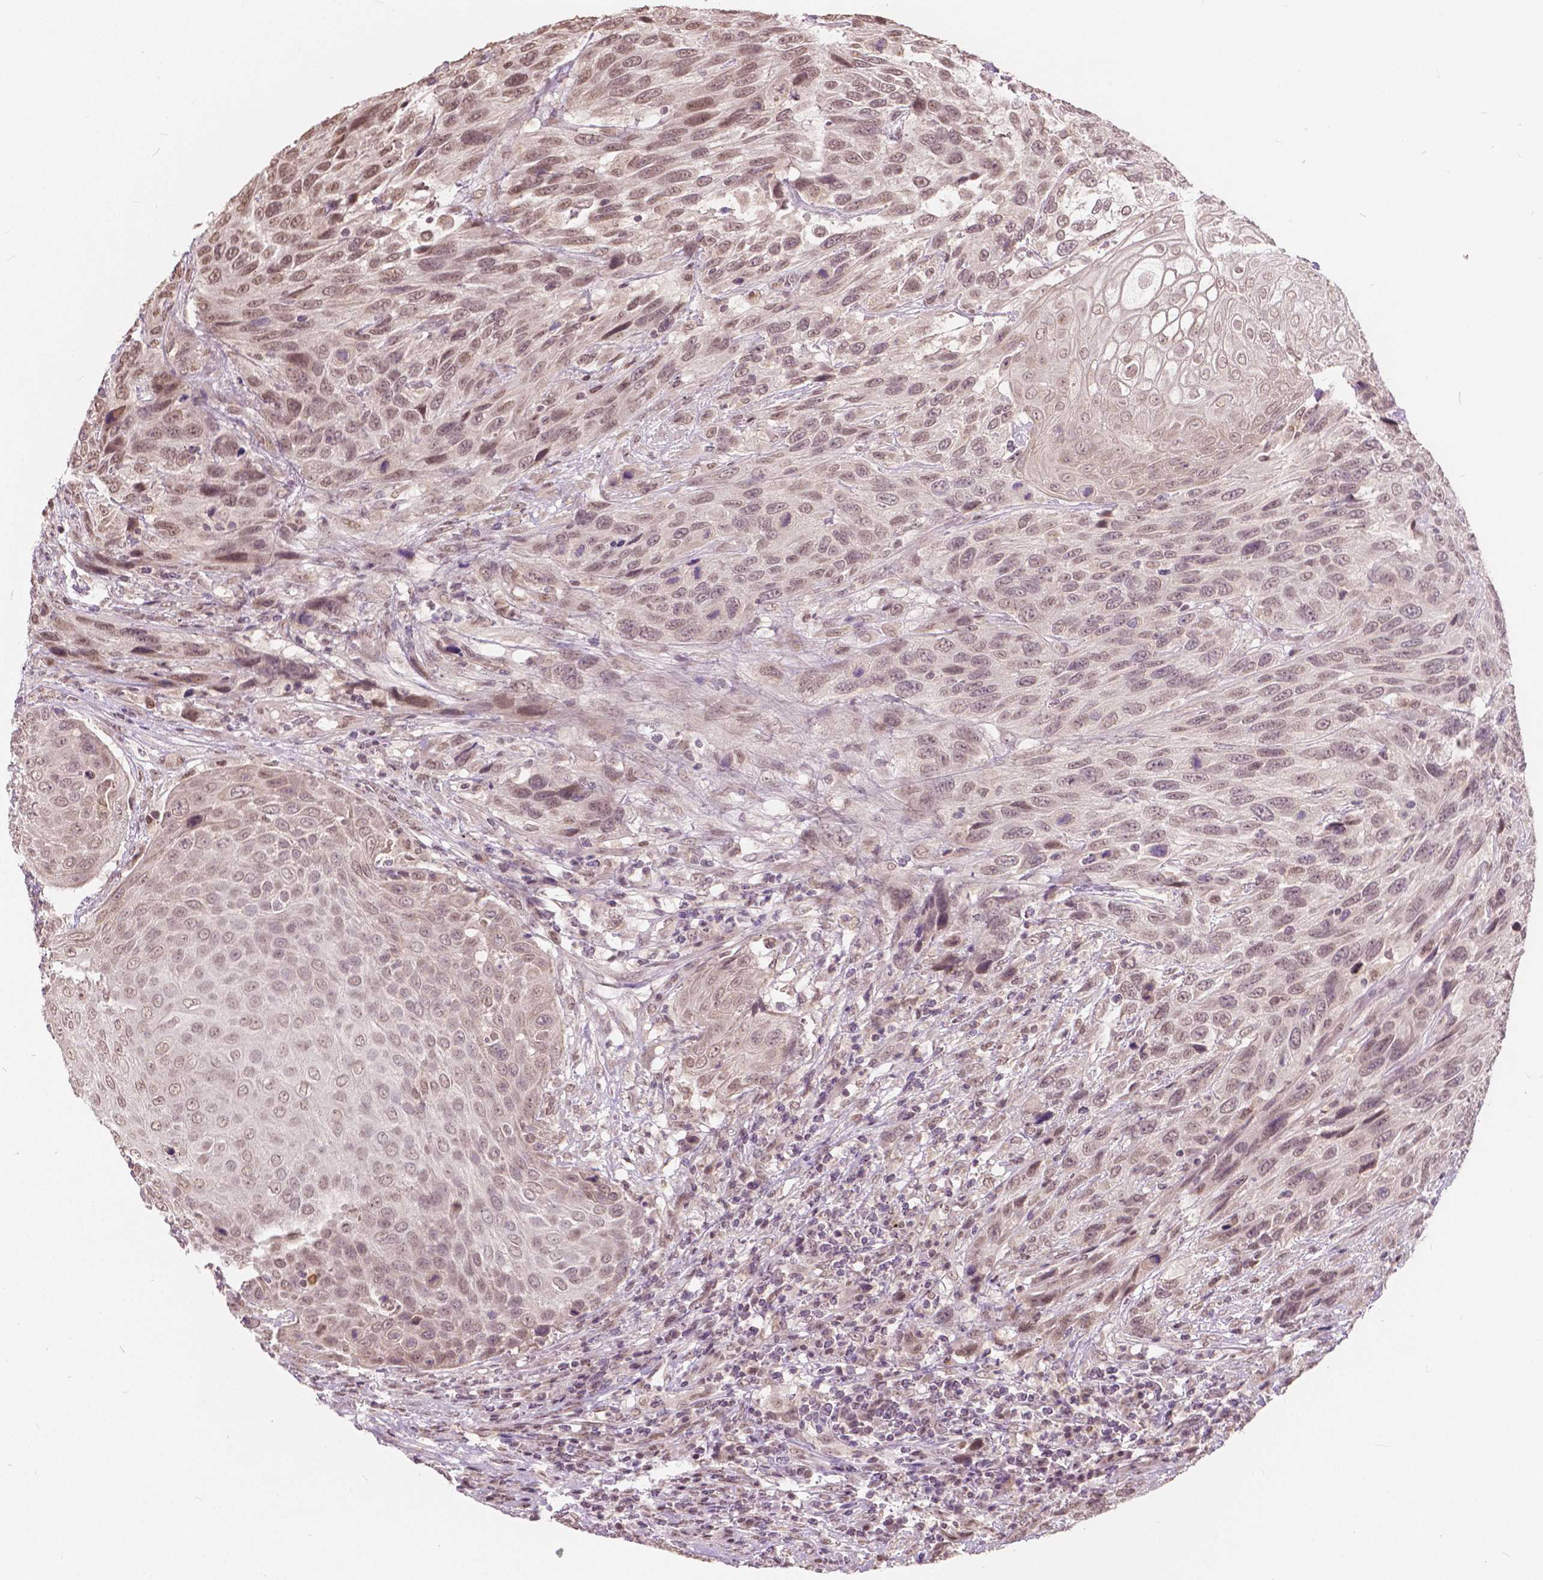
{"staining": {"intensity": "moderate", "quantity": ">75%", "location": "nuclear"}, "tissue": "urothelial cancer", "cell_type": "Tumor cells", "image_type": "cancer", "snomed": [{"axis": "morphology", "description": "Urothelial carcinoma, High grade"}, {"axis": "topography", "description": "Urinary bladder"}], "caption": "Human urothelial cancer stained with a protein marker reveals moderate staining in tumor cells.", "gene": "HOXA10", "patient": {"sex": "female", "age": 70}}